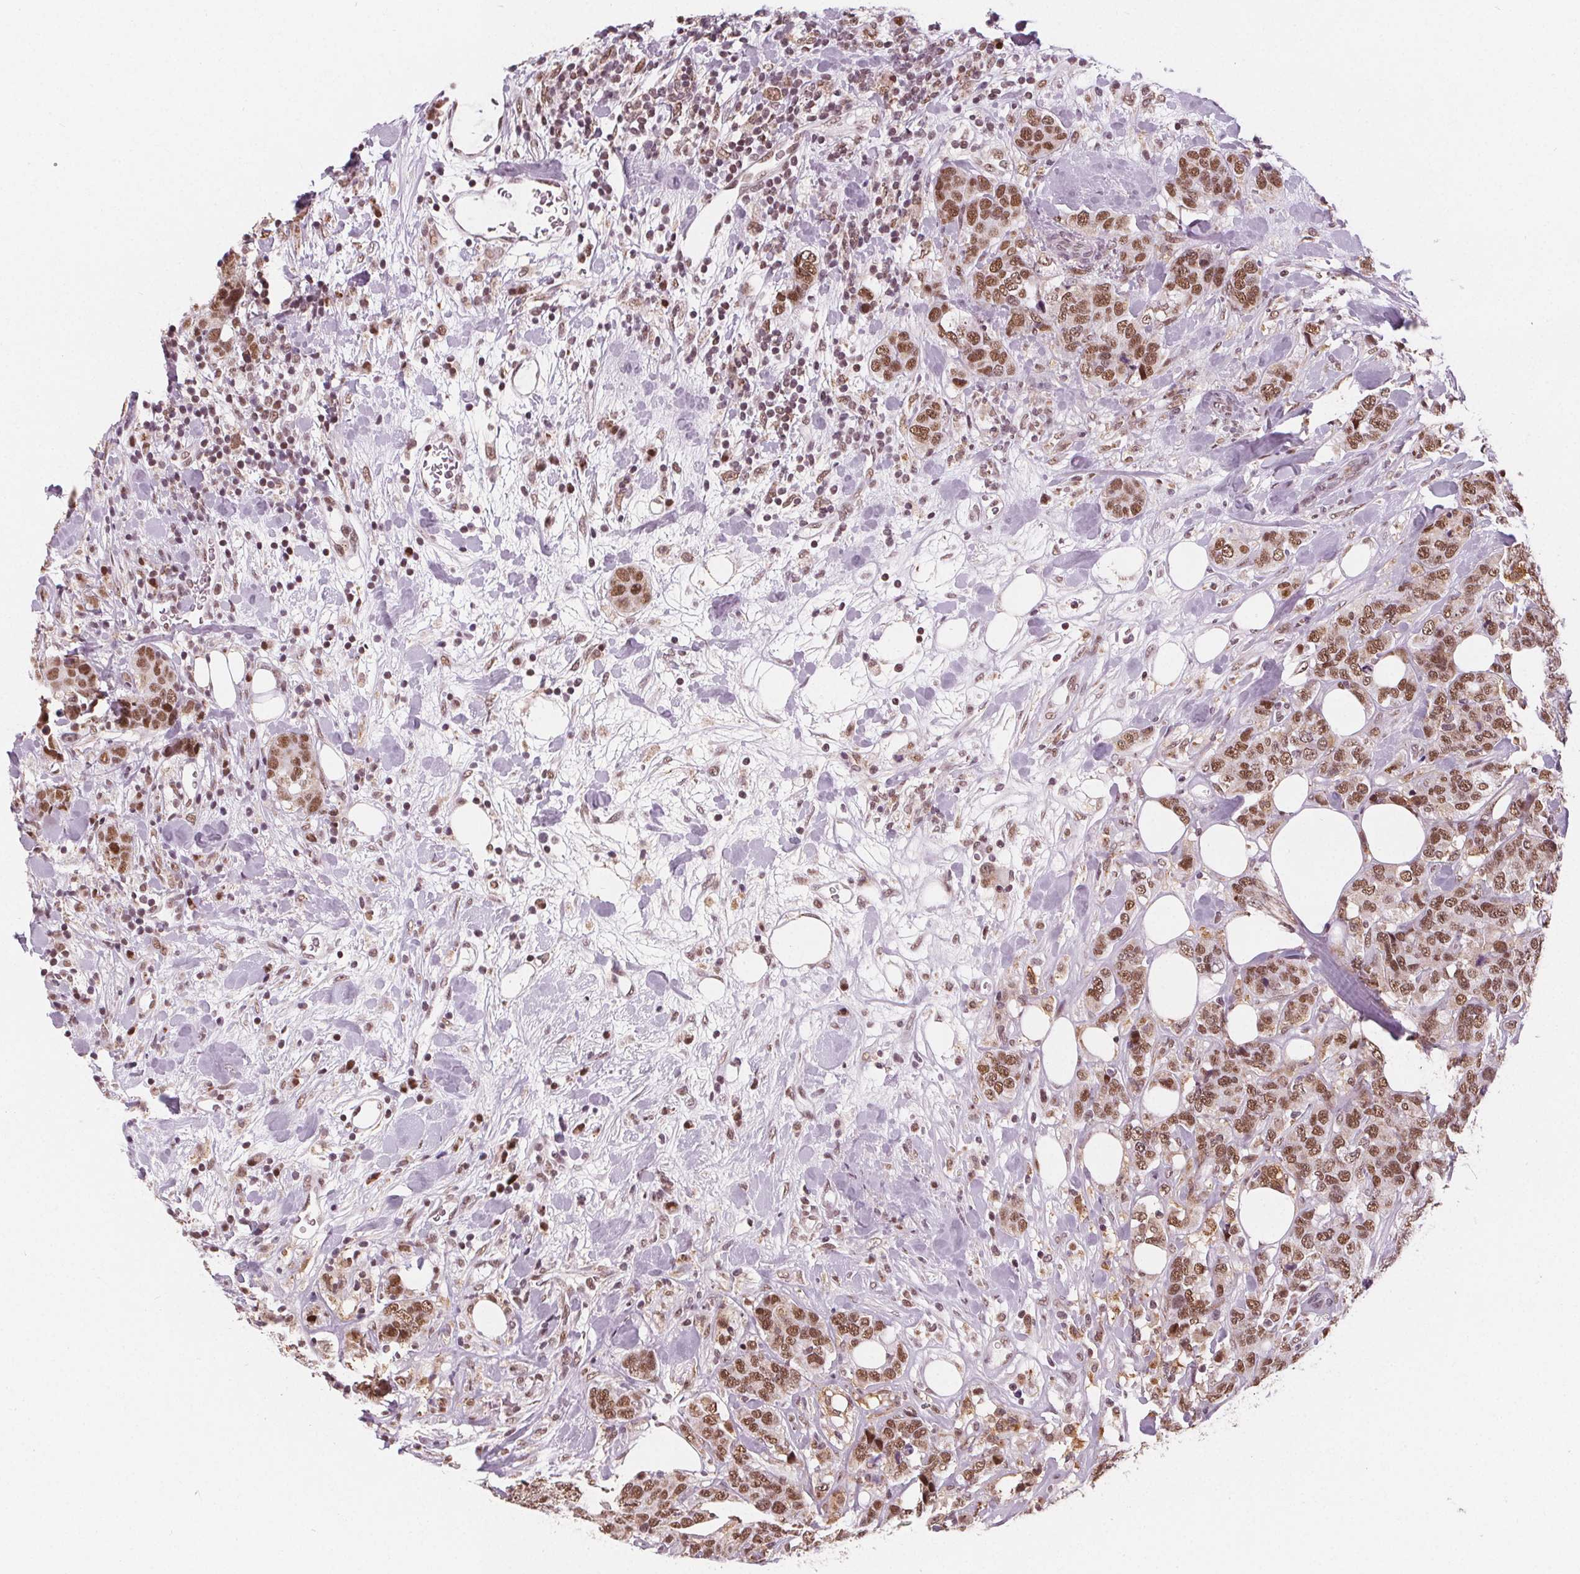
{"staining": {"intensity": "moderate", "quantity": ">75%", "location": "nuclear"}, "tissue": "breast cancer", "cell_type": "Tumor cells", "image_type": "cancer", "snomed": [{"axis": "morphology", "description": "Lobular carcinoma"}, {"axis": "topography", "description": "Breast"}], "caption": "This is an image of IHC staining of lobular carcinoma (breast), which shows moderate positivity in the nuclear of tumor cells.", "gene": "DPM2", "patient": {"sex": "female", "age": 59}}